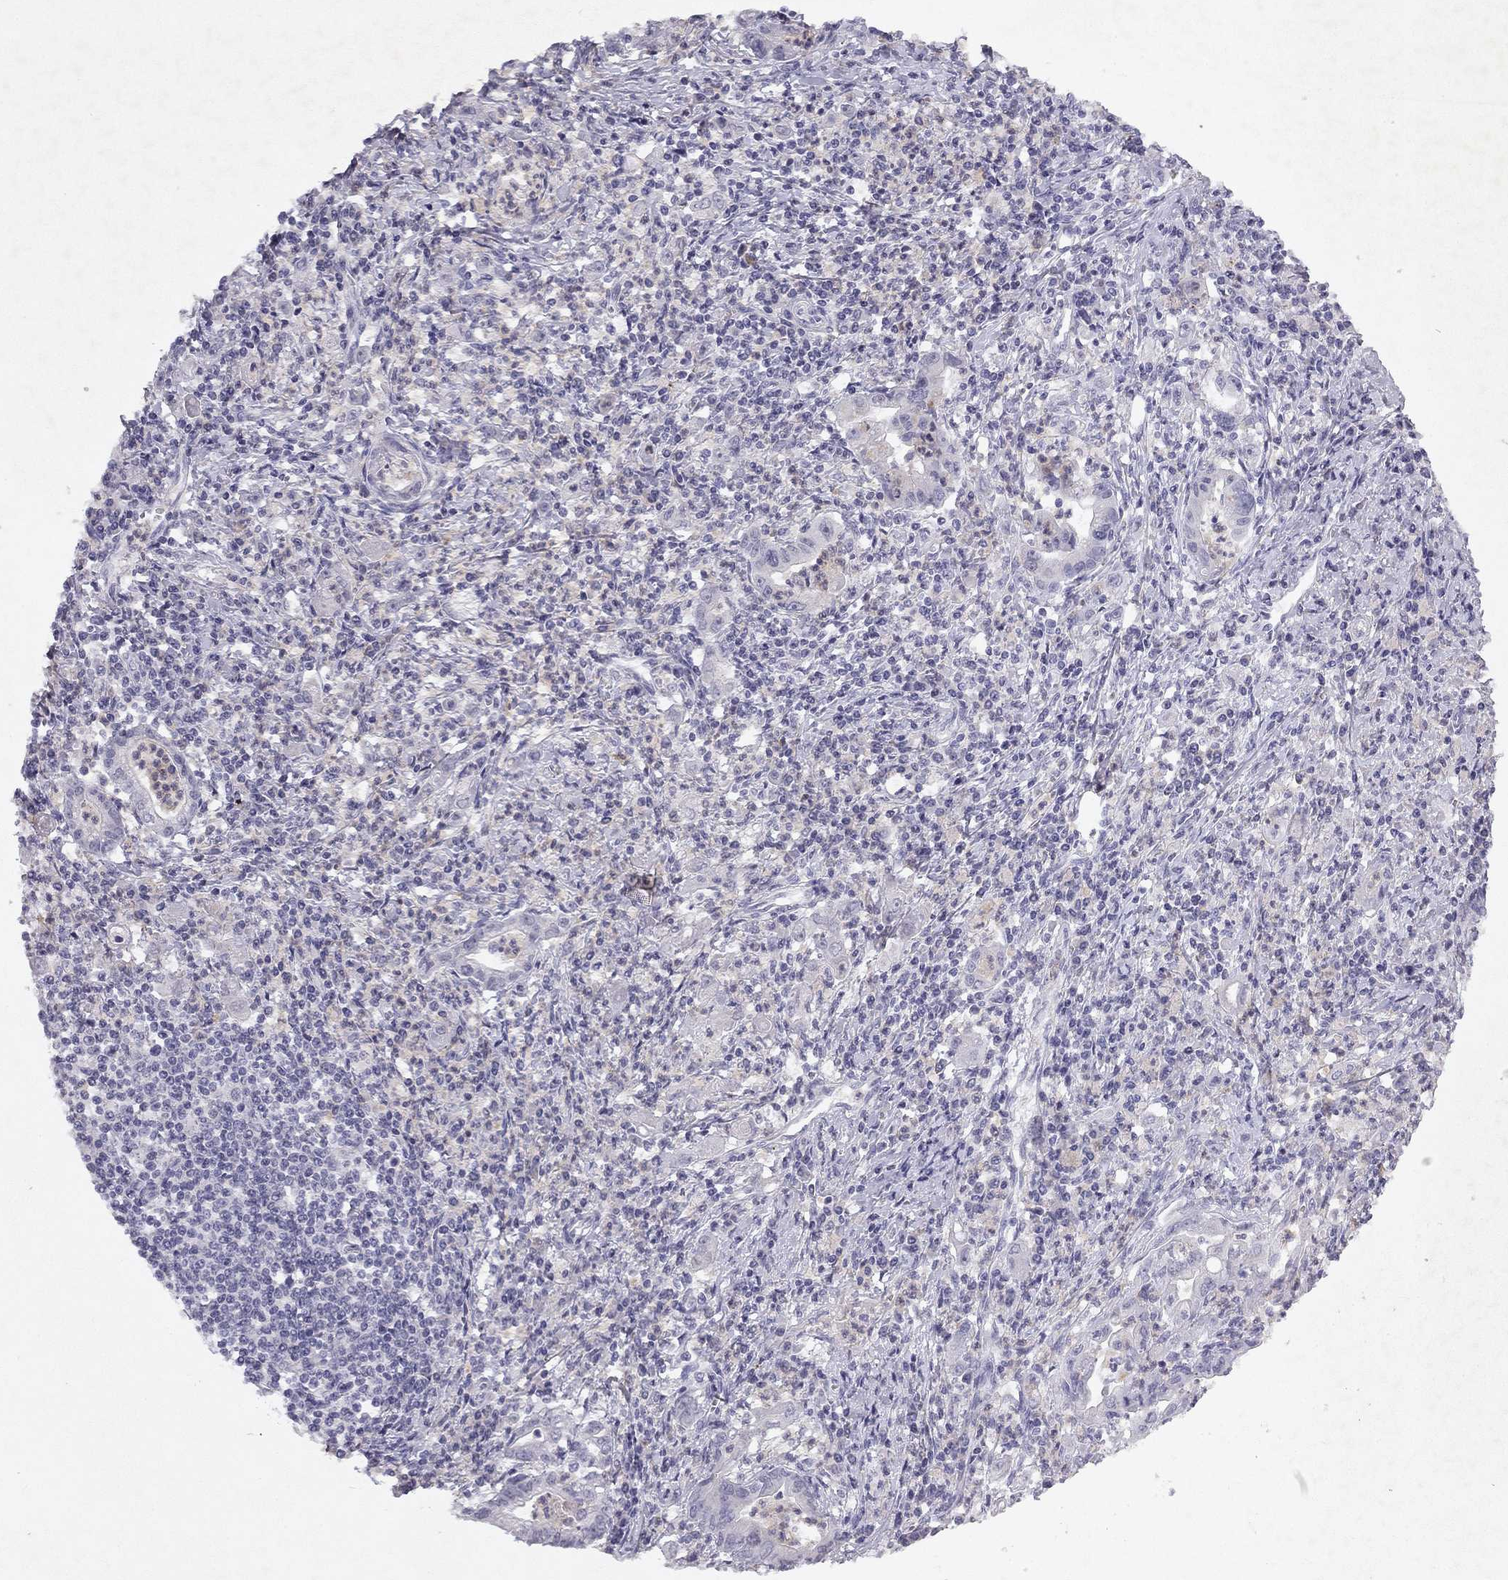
{"staining": {"intensity": "negative", "quantity": "none", "location": "none"}, "tissue": "stomach cancer", "cell_type": "Tumor cells", "image_type": "cancer", "snomed": [{"axis": "morphology", "description": "Adenocarcinoma, NOS"}, {"axis": "topography", "description": "Stomach, upper"}], "caption": "Immunohistochemistry photomicrograph of neoplastic tissue: stomach adenocarcinoma stained with DAB (3,3'-diaminobenzidine) displays no significant protein expression in tumor cells.", "gene": "SLC6A4", "patient": {"sex": "female", "age": 79}}